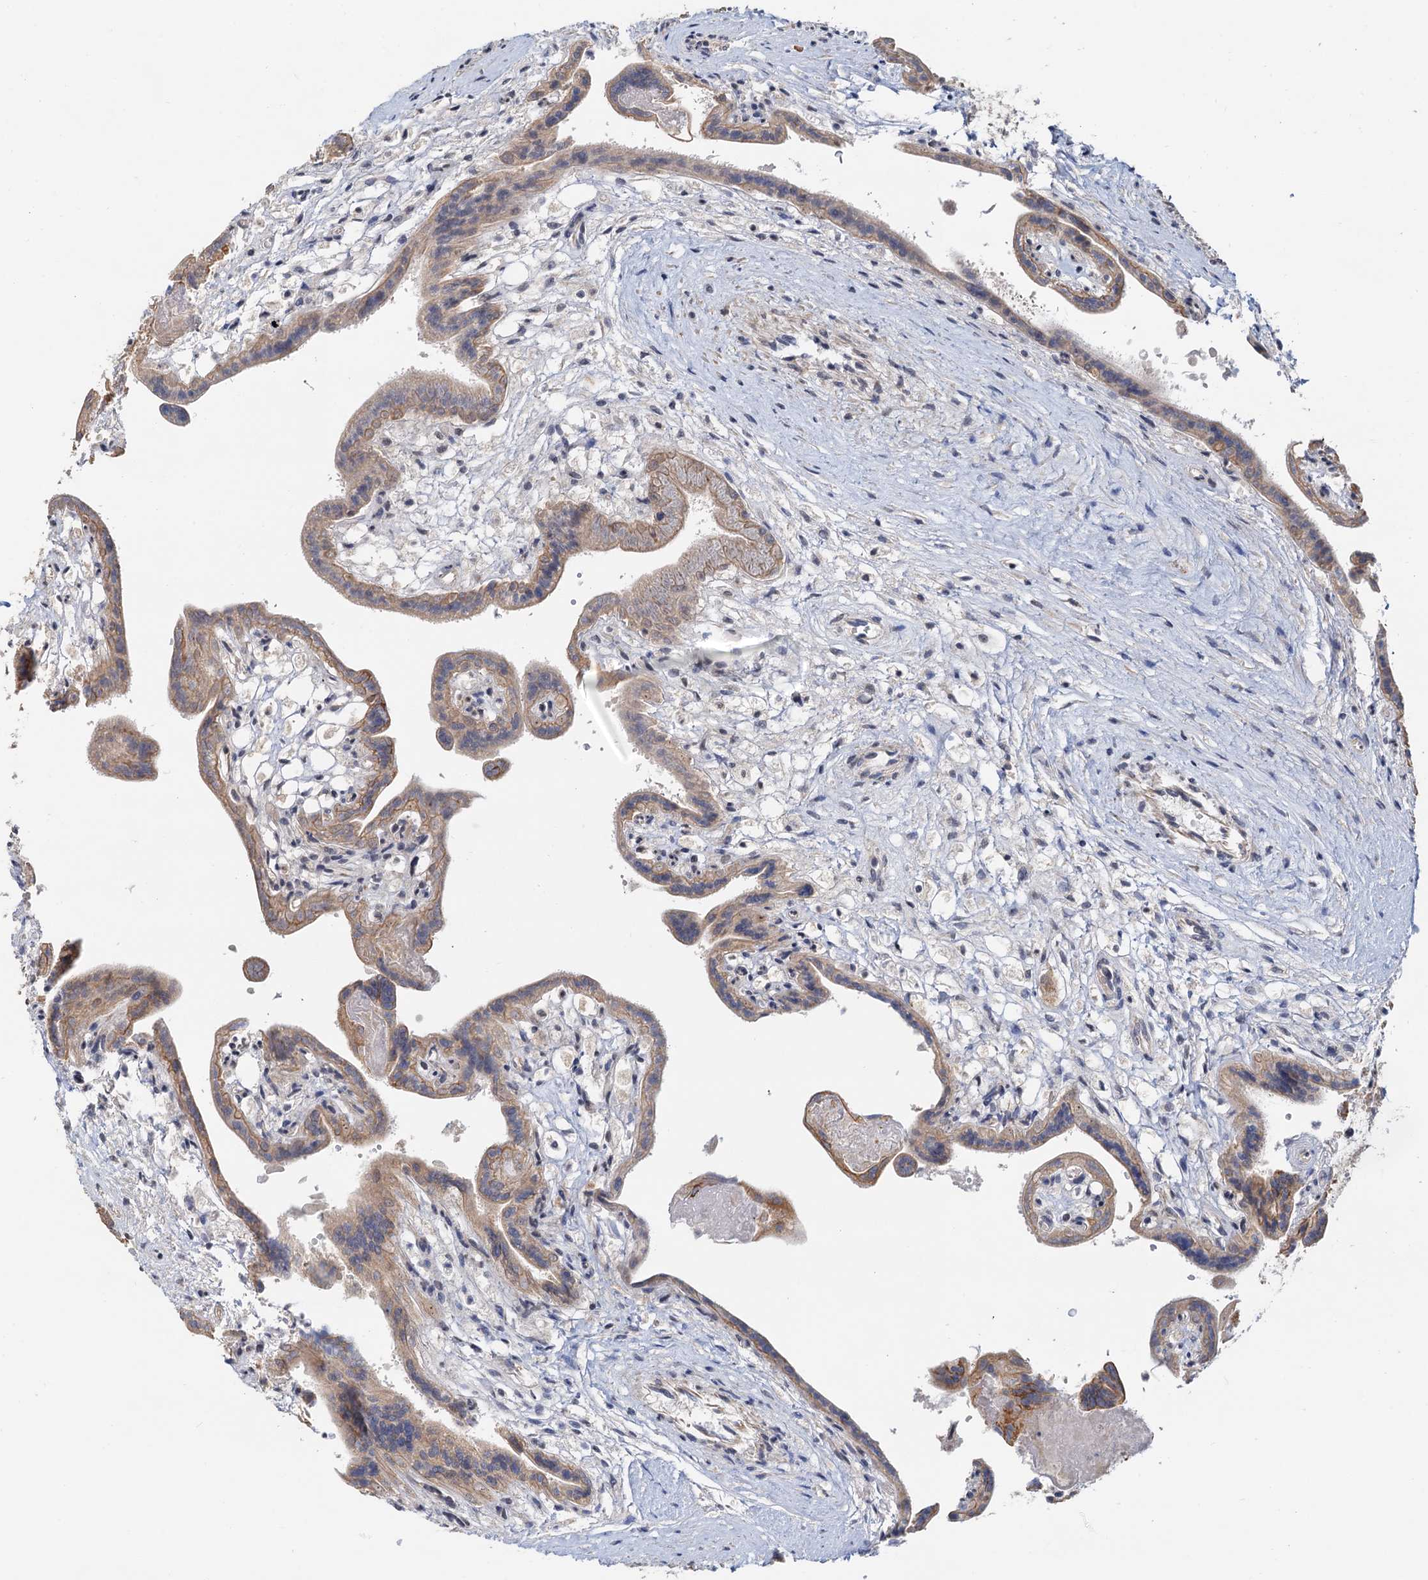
{"staining": {"intensity": "moderate", "quantity": "<25%", "location": "nuclear"}, "tissue": "placenta", "cell_type": "Trophoblastic cells", "image_type": "normal", "snomed": [{"axis": "morphology", "description": "Normal tissue, NOS"}, {"axis": "topography", "description": "Placenta"}], "caption": "Immunohistochemical staining of benign human placenta shows <25% levels of moderate nuclear protein positivity in about <25% of trophoblastic cells.", "gene": "NAT10", "patient": {"sex": "female", "age": 37}}